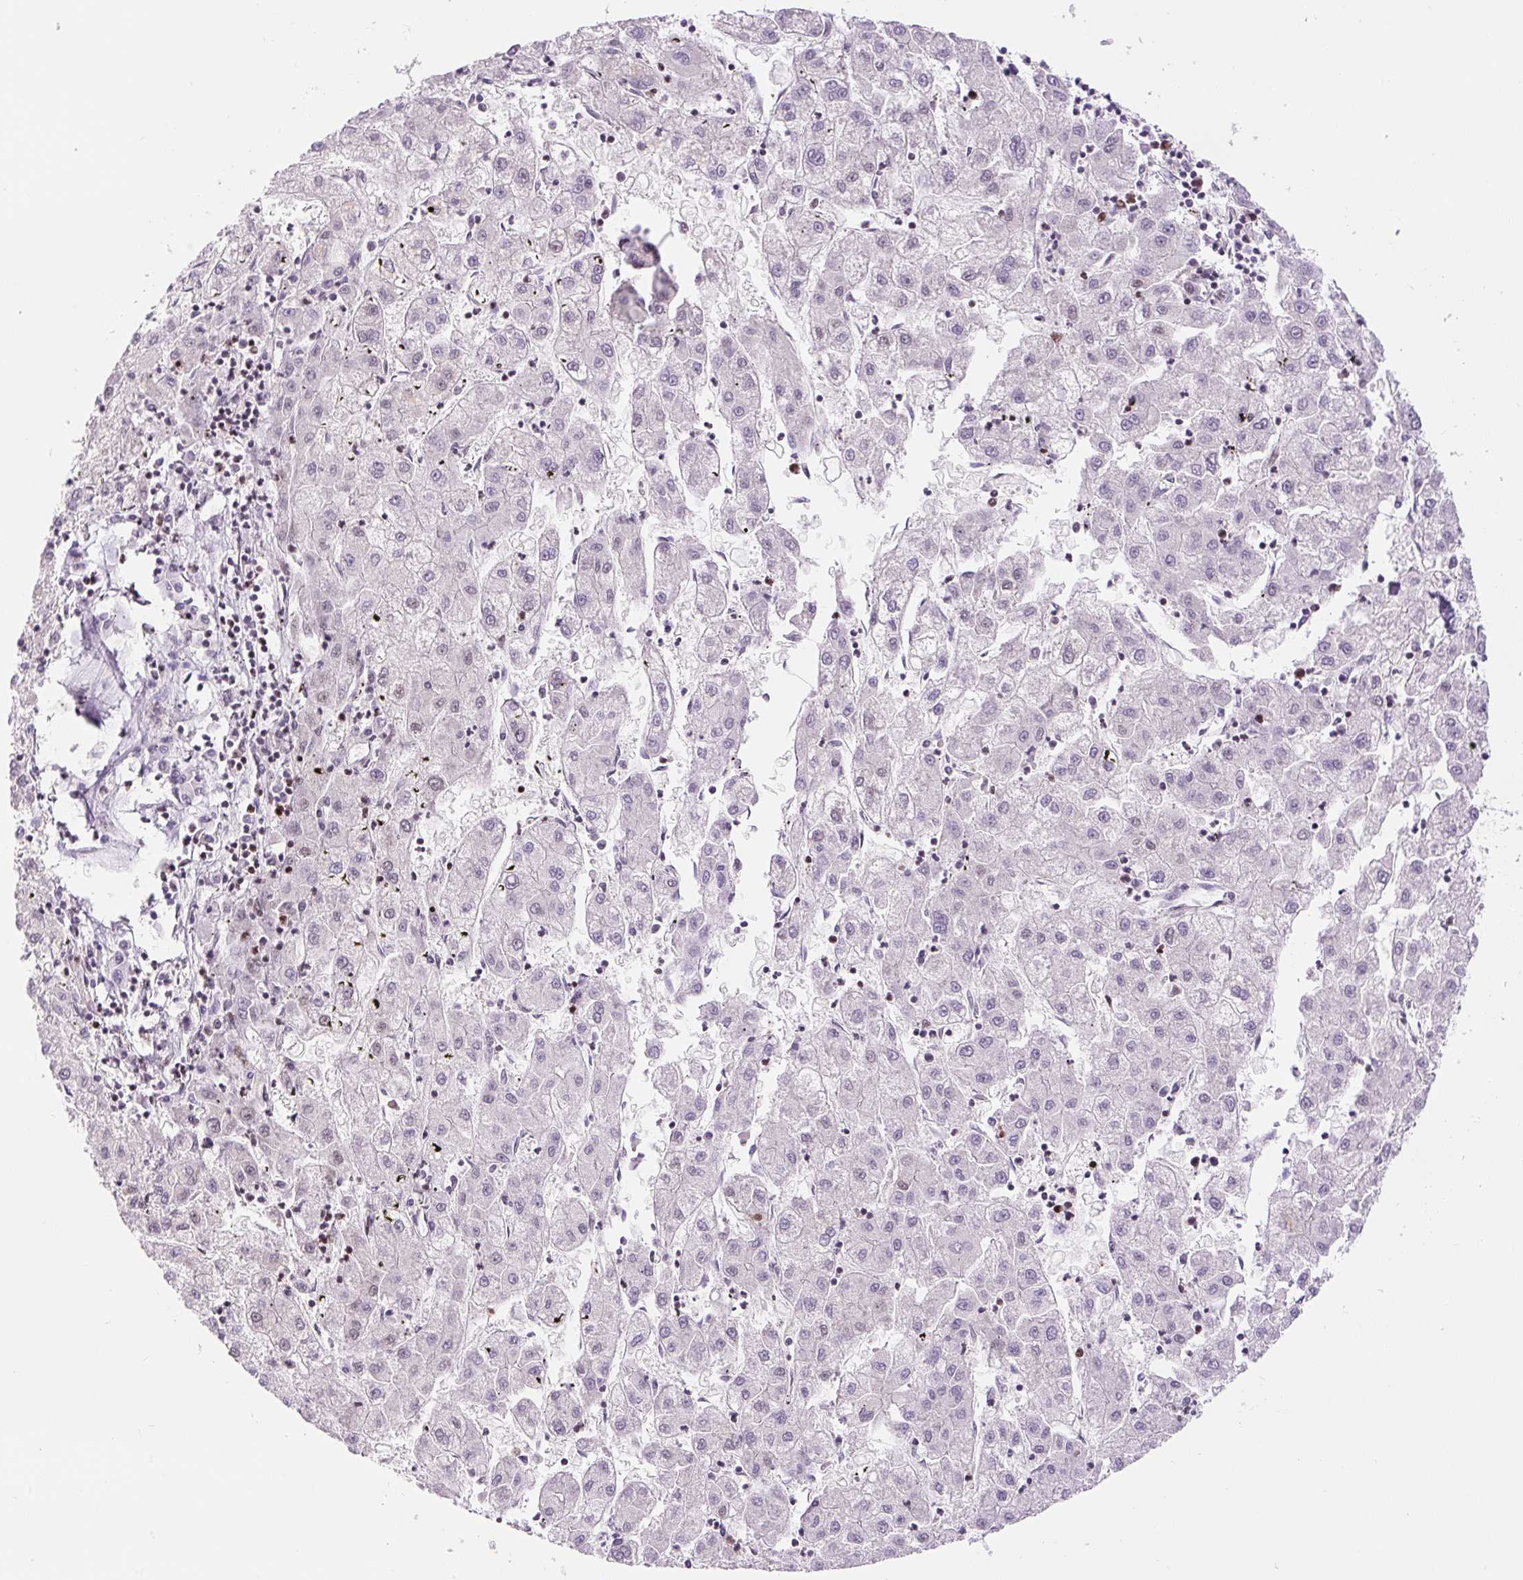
{"staining": {"intensity": "moderate", "quantity": "<25%", "location": "nuclear"}, "tissue": "liver cancer", "cell_type": "Tumor cells", "image_type": "cancer", "snomed": [{"axis": "morphology", "description": "Carcinoma, Hepatocellular, NOS"}, {"axis": "topography", "description": "Liver"}], "caption": "Immunohistochemistry (IHC) photomicrograph of neoplastic tissue: liver hepatocellular carcinoma stained using immunohistochemistry (IHC) displays low levels of moderate protein expression localized specifically in the nuclear of tumor cells, appearing as a nuclear brown color.", "gene": "FUS", "patient": {"sex": "male", "age": 72}}